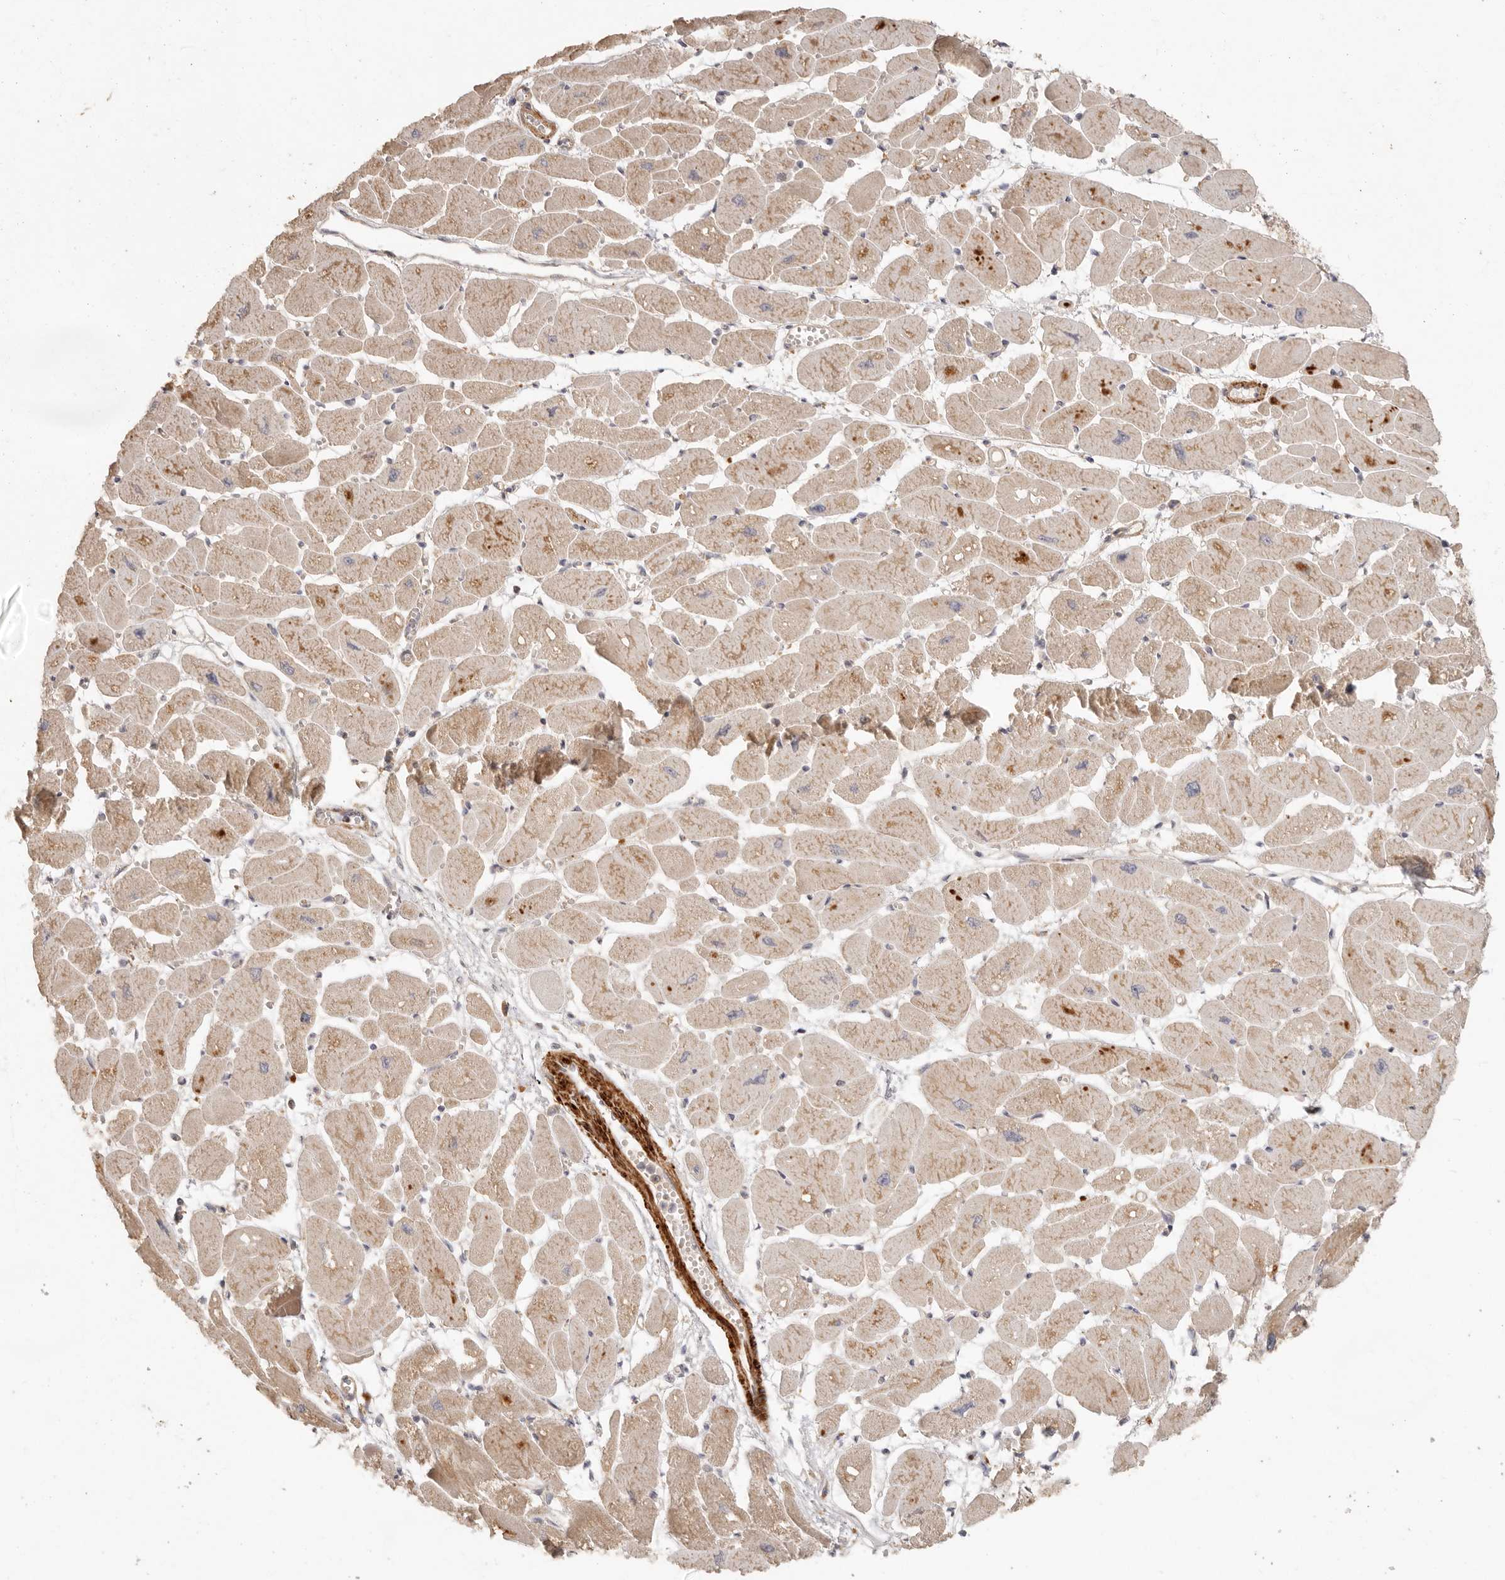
{"staining": {"intensity": "moderate", "quantity": ">75%", "location": "cytoplasmic/membranous"}, "tissue": "heart muscle", "cell_type": "Cardiomyocytes", "image_type": "normal", "snomed": [{"axis": "morphology", "description": "Normal tissue, NOS"}, {"axis": "topography", "description": "Heart"}], "caption": "Protein expression analysis of normal heart muscle displays moderate cytoplasmic/membranous expression in about >75% of cardiomyocytes.", "gene": "VIPR1", "patient": {"sex": "female", "age": 54}}